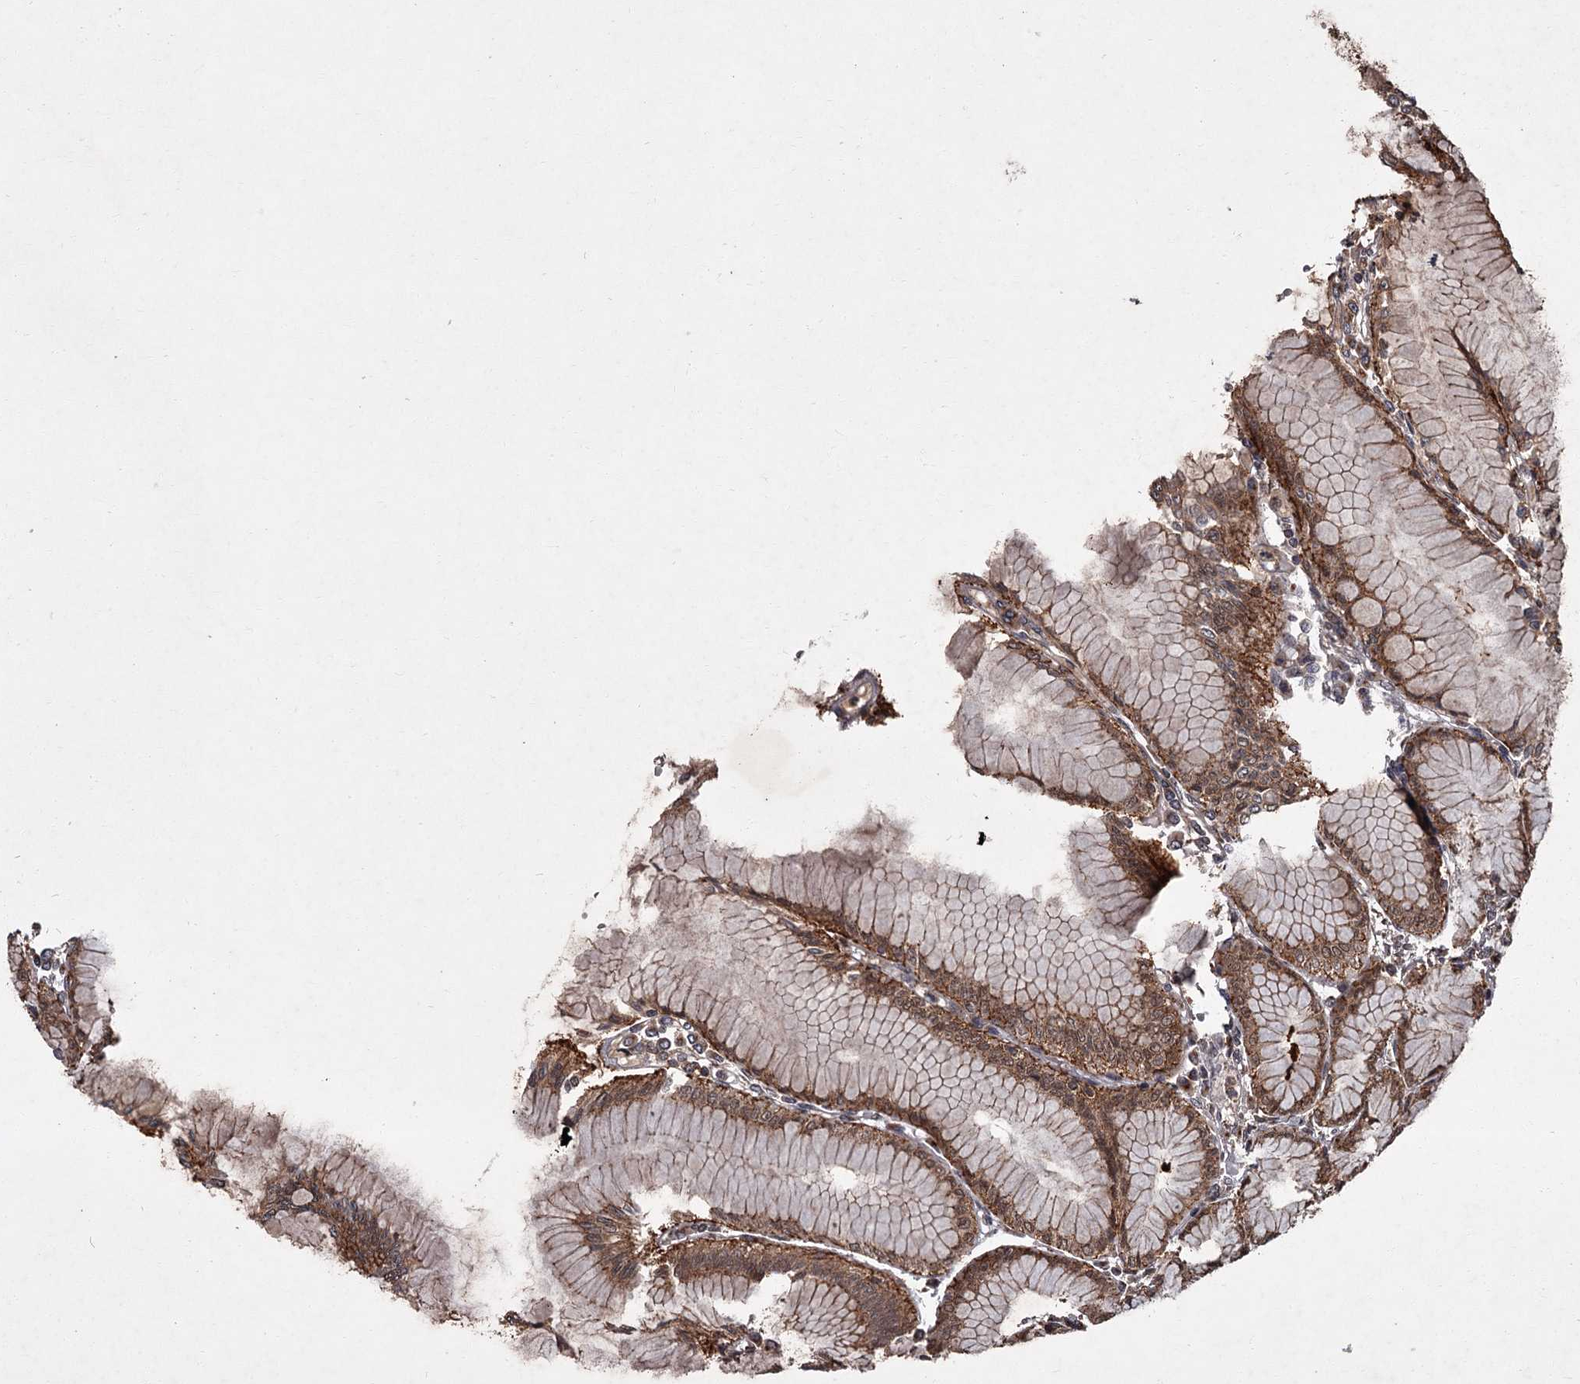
{"staining": {"intensity": "strong", "quantity": ">75%", "location": "cytoplasmic/membranous,nuclear"}, "tissue": "stomach", "cell_type": "Glandular cells", "image_type": "normal", "snomed": [{"axis": "morphology", "description": "Normal tissue, NOS"}, {"axis": "topography", "description": "Stomach"}], "caption": "An IHC micrograph of normal tissue is shown. Protein staining in brown shows strong cytoplasmic/membranous,nuclear positivity in stomach within glandular cells.", "gene": "TBC1D23", "patient": {"sex": "female", "age": 57}}